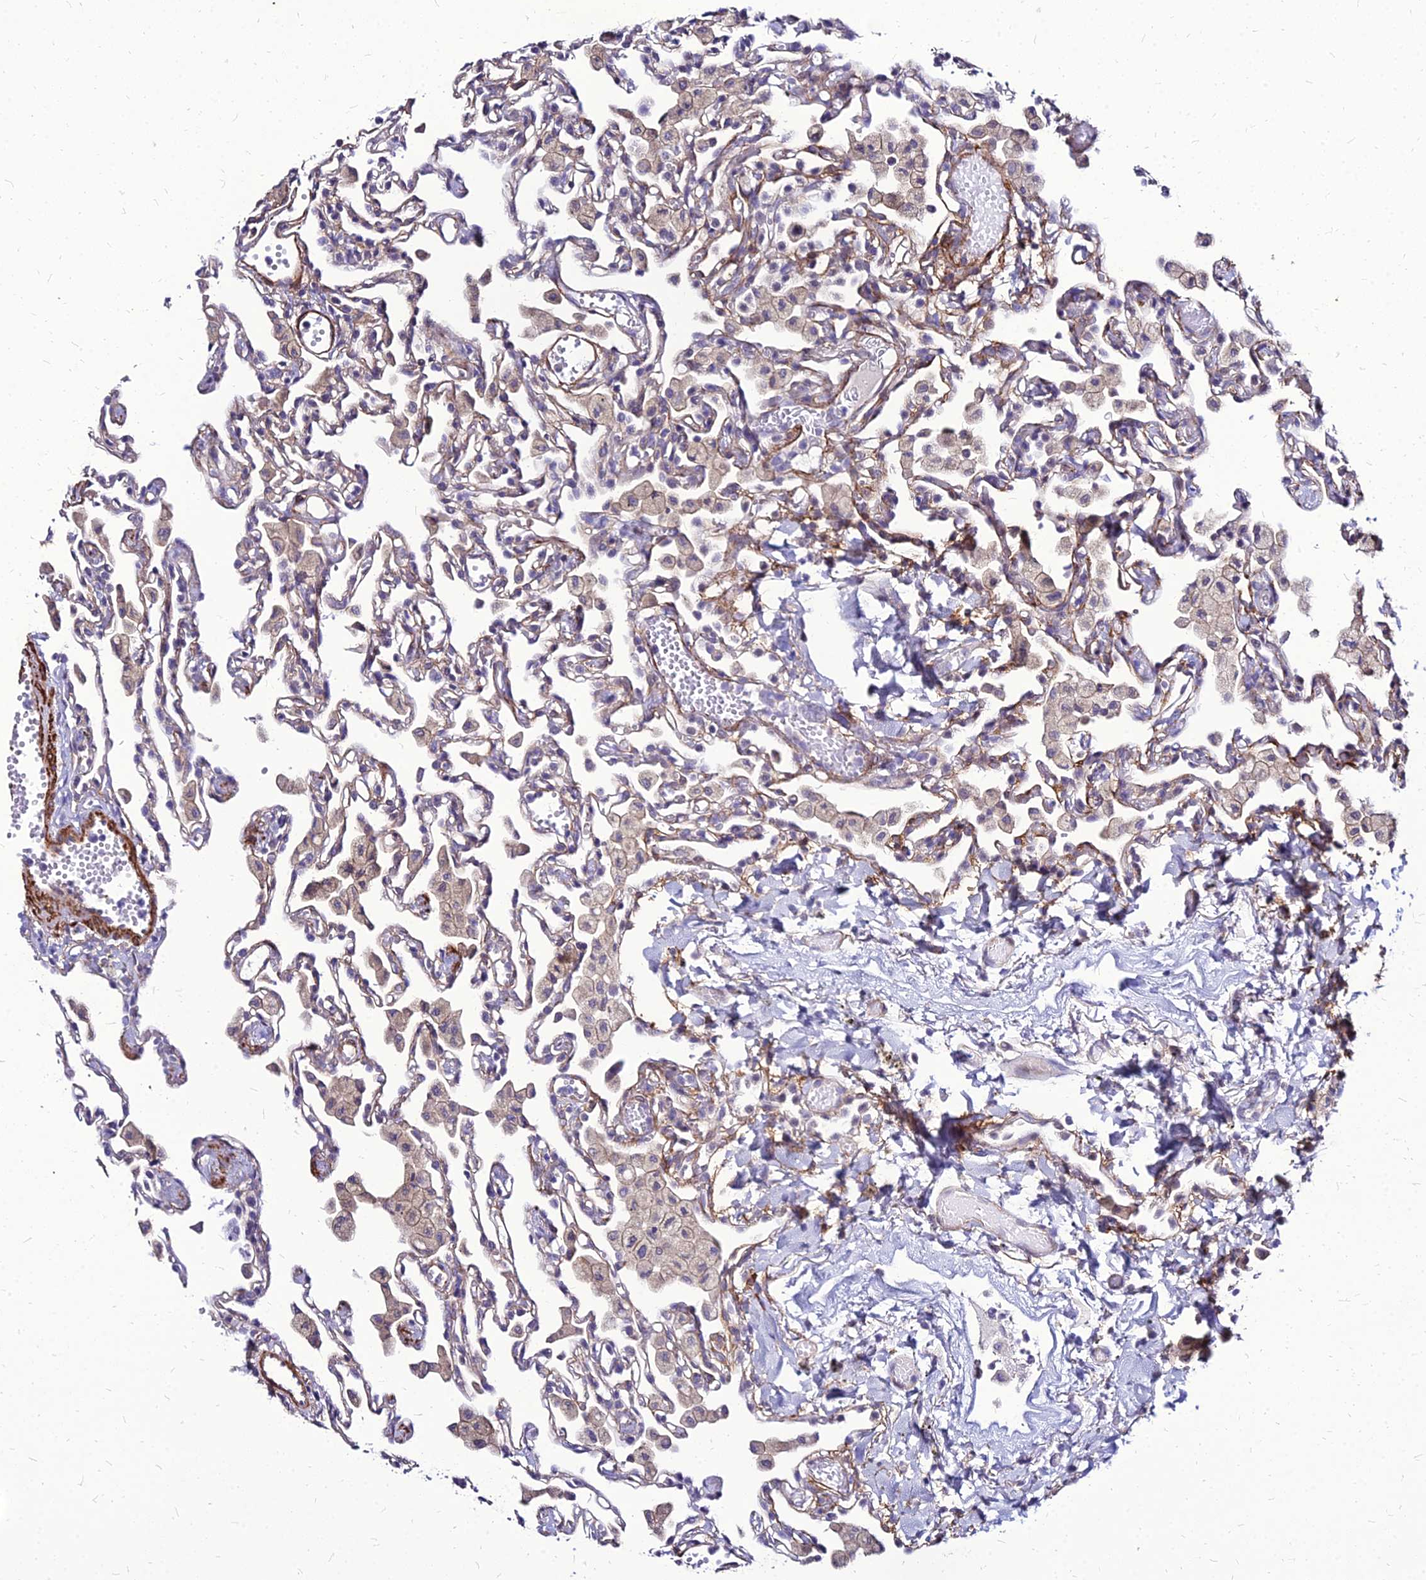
{"staining": {"intensity": "negative", "quantity": "none", "location": "none"}, "tissue": "lung", "cell_type": "Alveolar cells", "image_type": "normal", "snomed": [{"axis": "morphology", "description": "Normal tissue, NOS"}, {"axis": "topography", "description": "Bronchus"}, {"axis": "topography", "description": "Lung"}], "caption": "Human lung stained for a protein using IHC exhibits no staining in alveolar cells.", "gene": "YEATS2", "patient": {"sex": "female", "age": 49}}